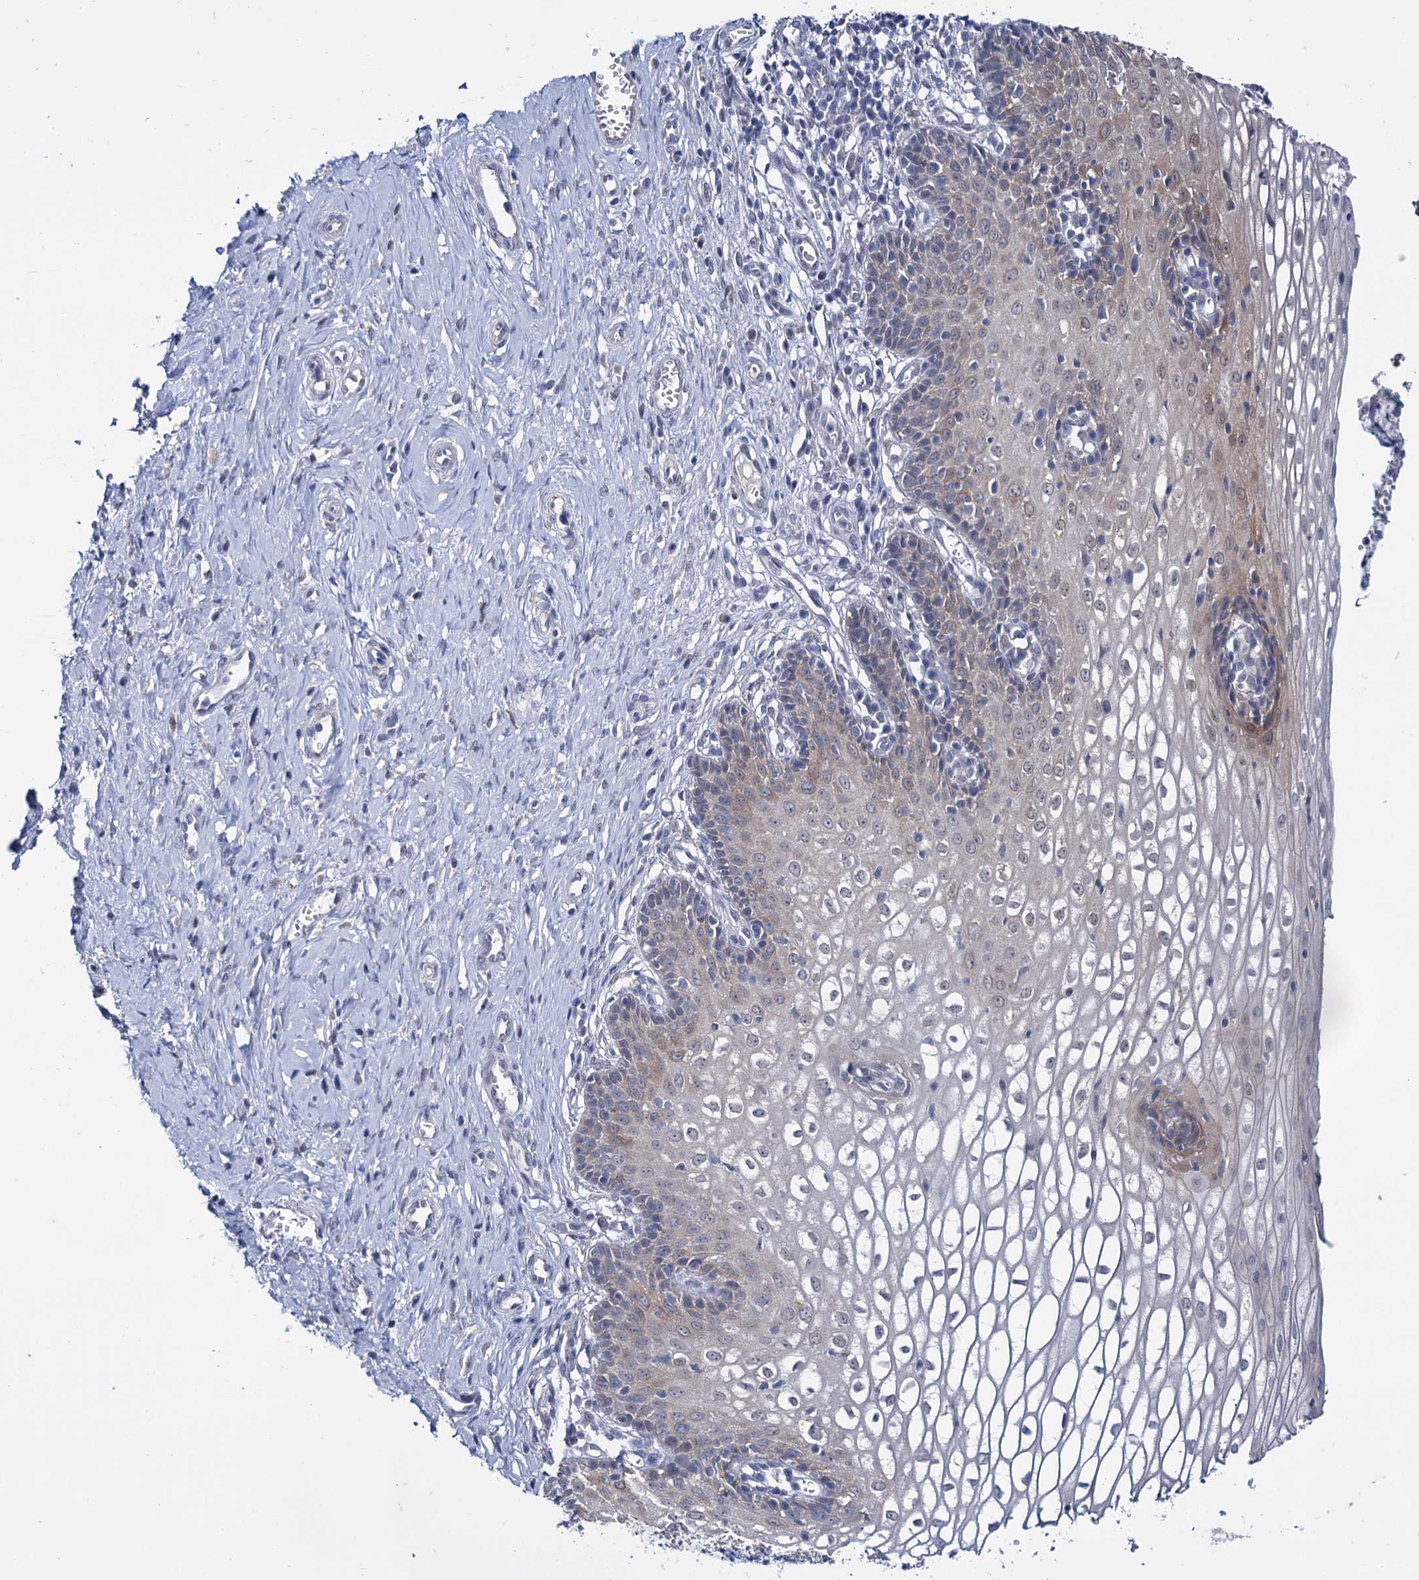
{"staining": {"intensity": "weak", "quantity": "<25%", "location": "cytoplasmic/membranous"}, "tissue": "cervix", "cell_type": "Glandular cells", "image_type": "normal", "snomed": [{"axis": "morphology", "description": "Normal tissue, NOS"}, {"axis": "morphology", "description": "Adenocarcinoma, NOS"}, {"axis": "topography", "description": "Cervix"}], "caption": "IHC of unremarkable cervix demonstrates no staining in glandular cells.", "gene": "MID1IP1", "patient": {"sex": "female", "age": 29}}